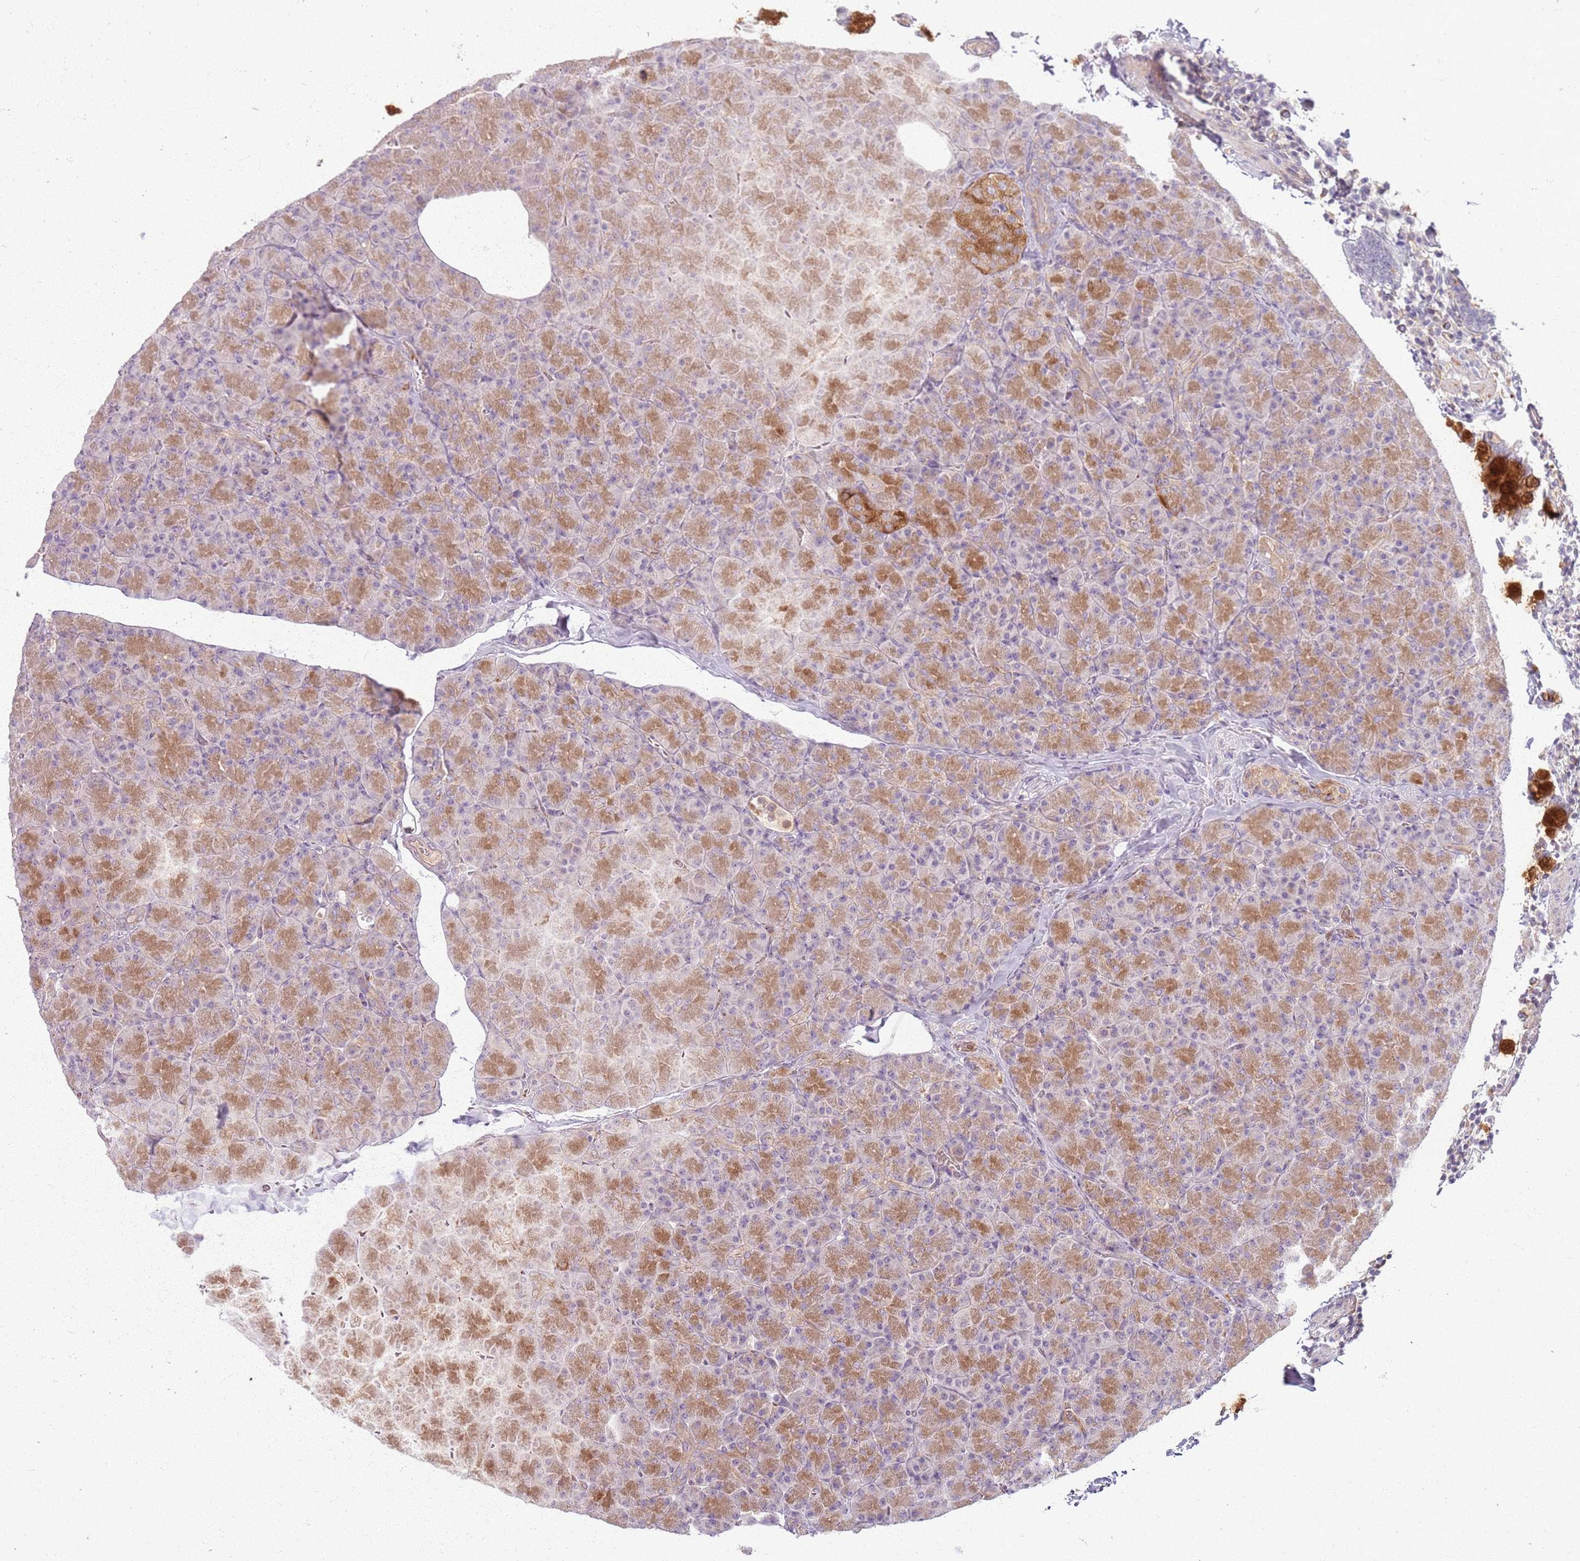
{"staining": {"intensity": "moderate", "quantity": "25%-75%", "location": "cytoplasmic/membranous"}, "tissue": "pancreas", "cell_type": "Exocrine glandular cells", "image_type": "normal", "snomed": [{"axis": "morphology", "description": "Normal tissue, NOS"}, {"axis": "topography", "description": "Pancreas"}], "caption": "Pancreas was stained to show a protein in brown. There is medium levels of moderate cytoplasmic/membranous expression in about 25%-75% of exocrine glandular cells.", "gene": "ZDHHC2", "patient": {"sex": "female", "age": 43}}